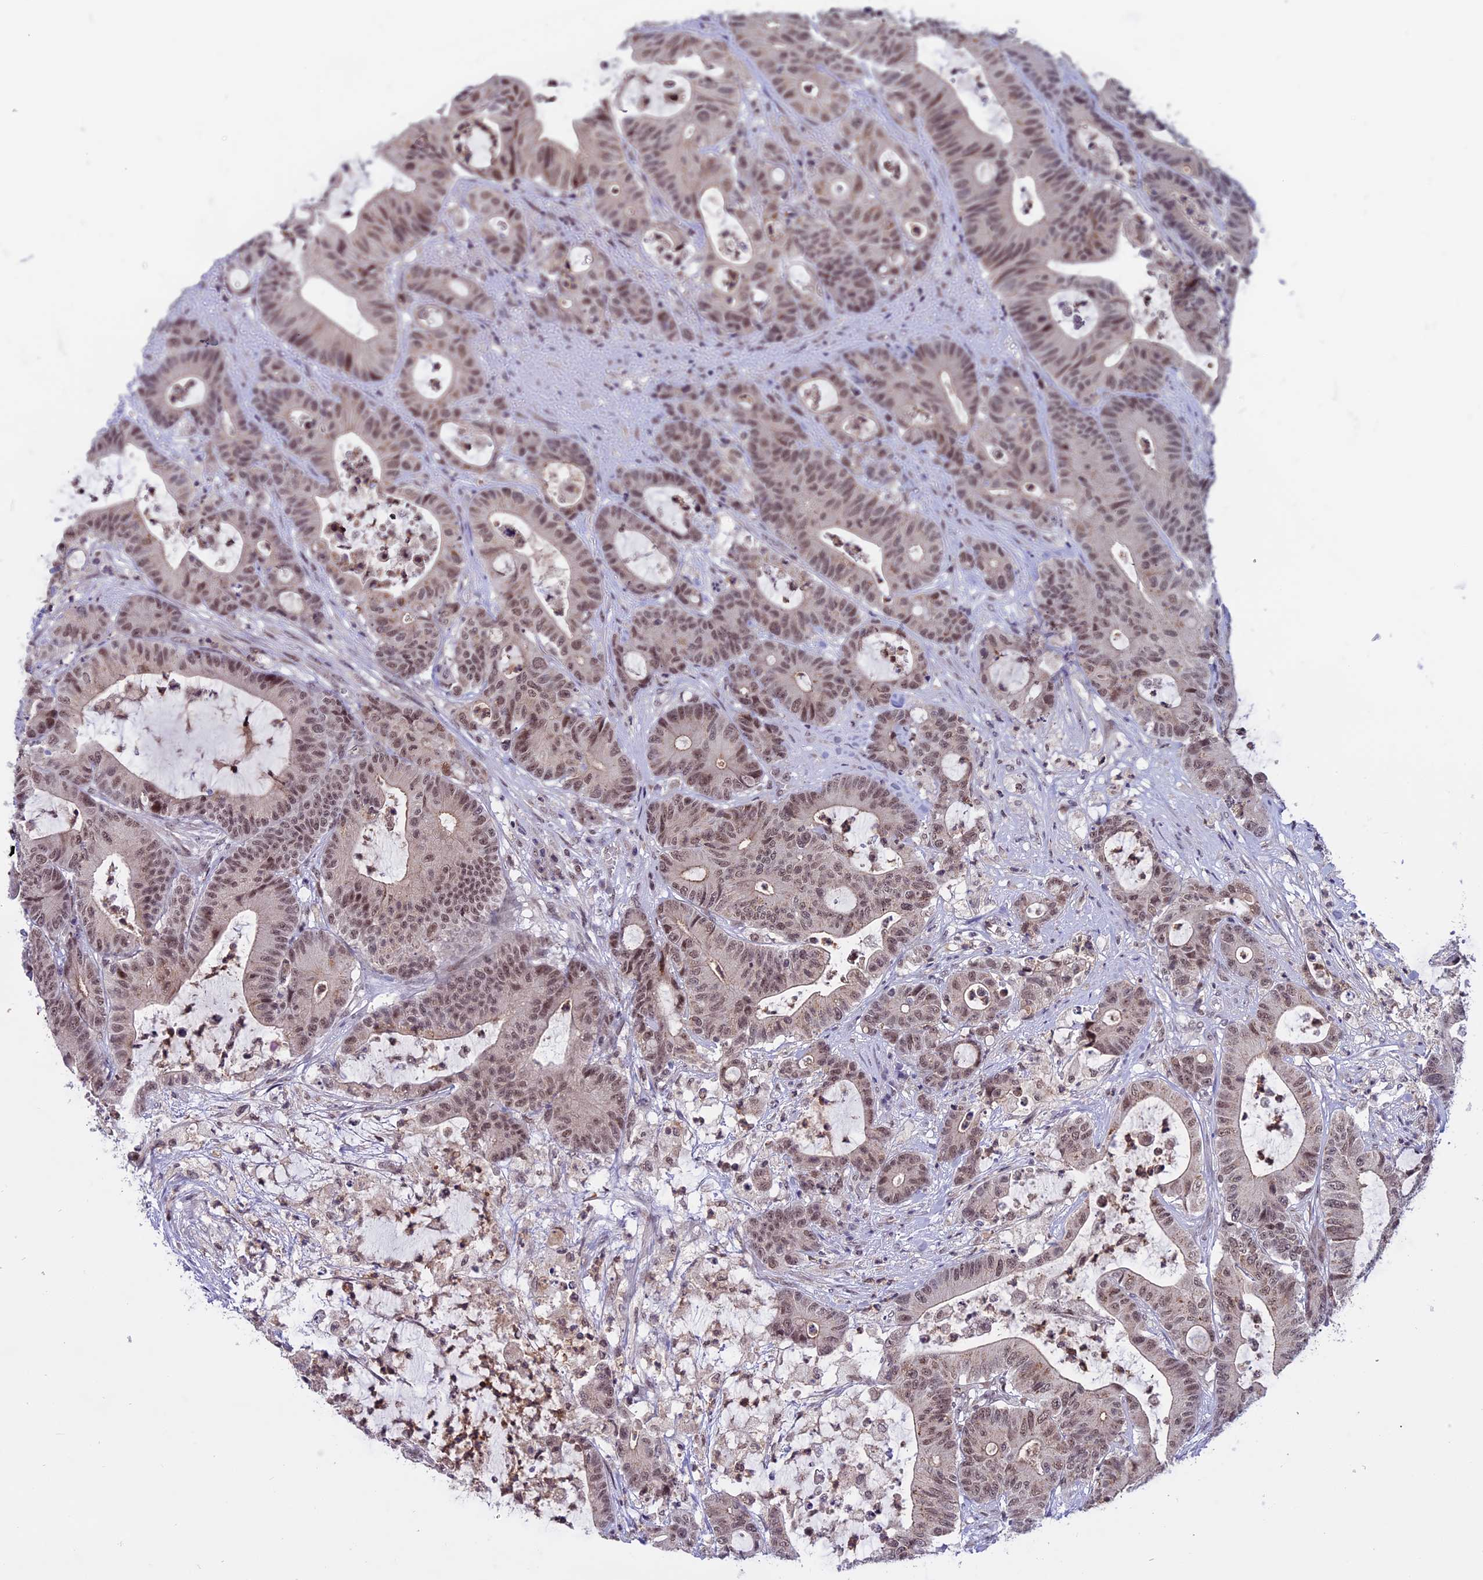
{"staining": {"intensity": "moderate", "quantity": ">75%", "location": "nuclear"}, "tissue": "colorectal cancer", "cell_type": "Tumor cells", "image_type": "cancer", "snomed": [{"axis": "morphology", "description": "Adenocarcinoma, NOS"}, {"axis": "topography", "description": "Colon"}], "caption": "Tumor cells demonstrate medium levels of moderate nuclear expression in about >75% of cells in human adenocarcinoma (colorectal).", "gene": "TADA3", "patient": {"sex": "female", "age": 84}}